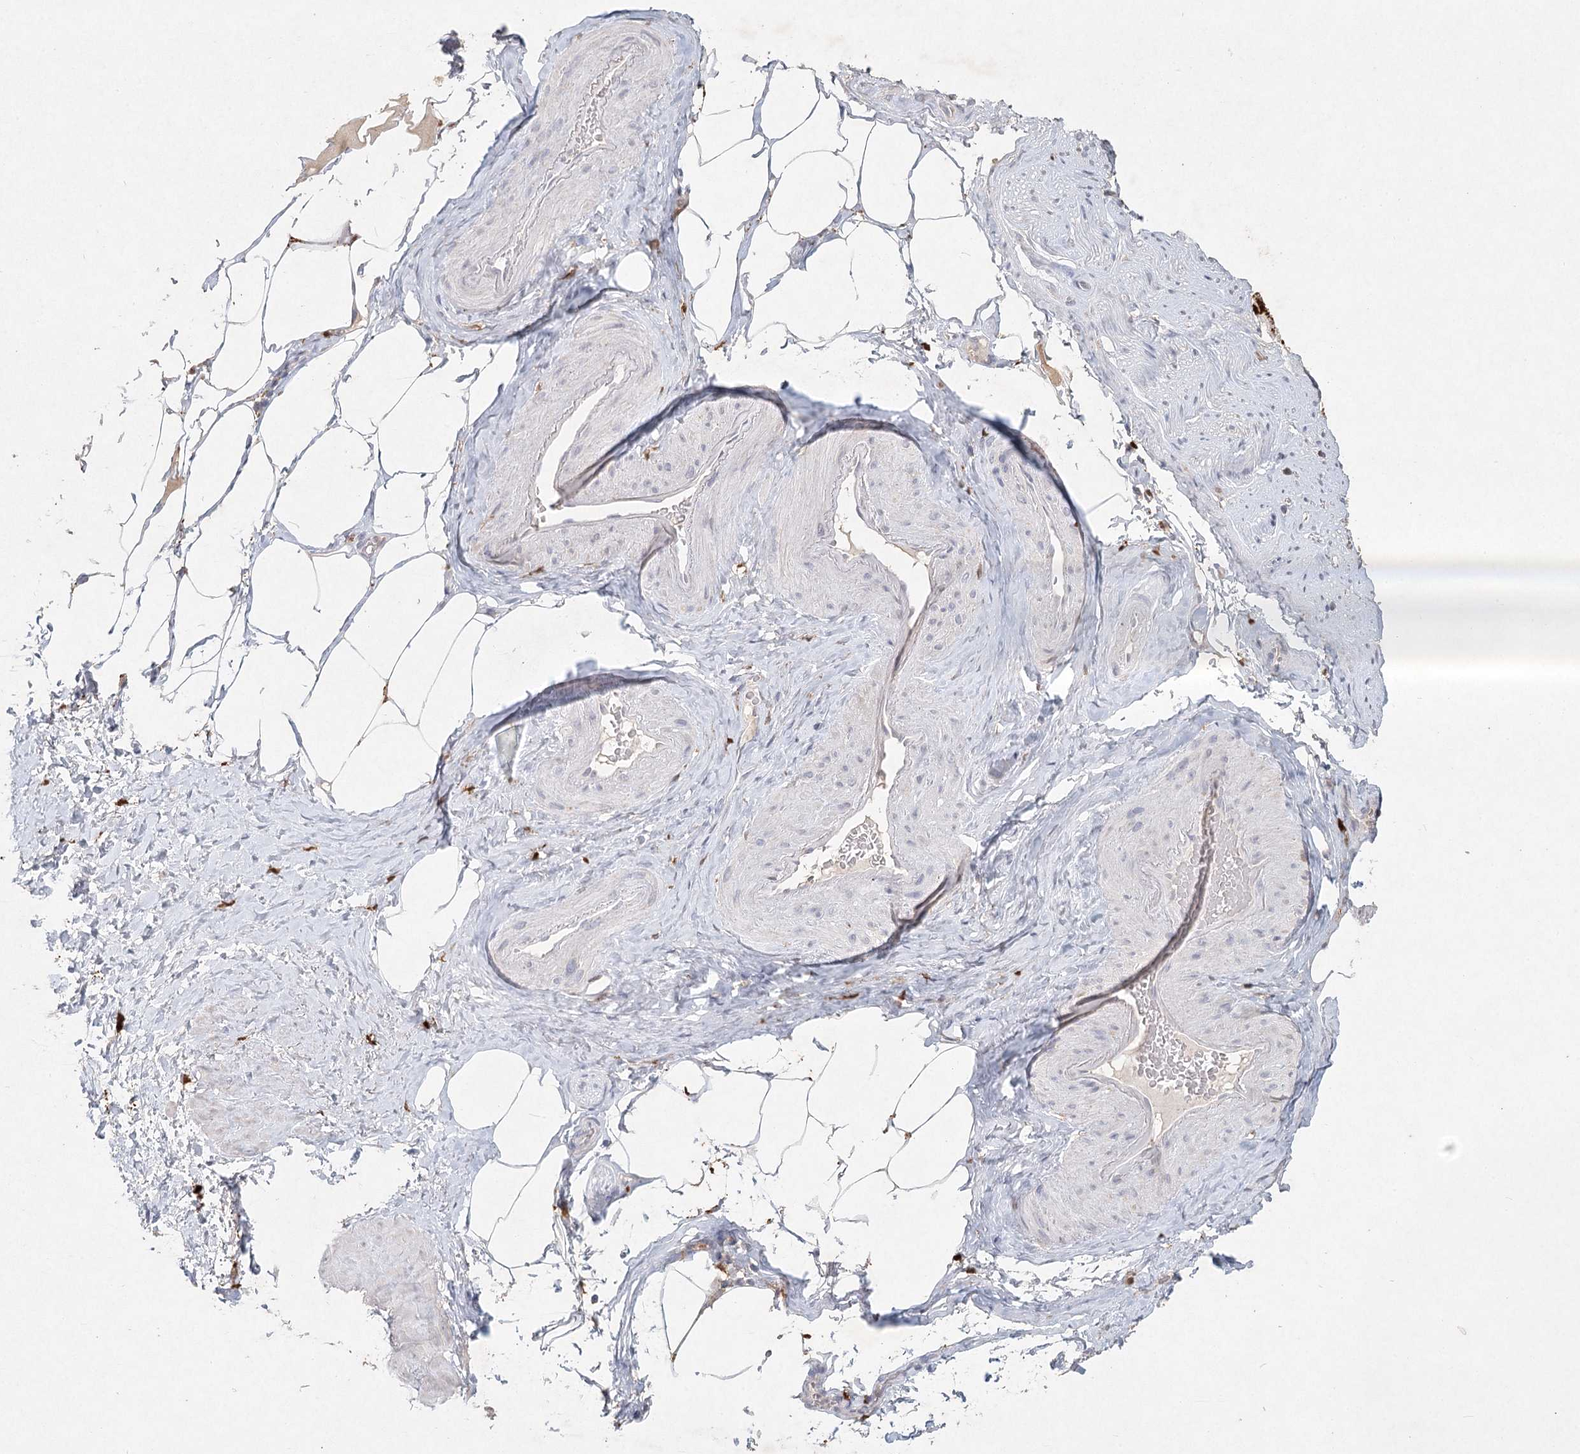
{"staining": {"intensity": "negative", "quantity": "none", "location": "none"}, "tissue": "adipose tissue", "cell_type": "Adipocytes", "image_type": "normal", "snomed": [{"axis": "morphology", "description": "Normal tissue, NOS"}, {"axis": "morphology", "description": "Adenocarcinoma, Low grade"}, {"axis": "topography", "description": "Prostate"}, {"axis": "topography", "description": "Peripheral nerve tissue"}], "caption": "Adipocytes are negative for brown protein staining in benign adipose tissue. Brightfield microscopy of immunohistochemistry stained with DAB (3,3'-diaminobenzidine) (brown) and hematoxylin (blue), captured at high magnification.", "gene": "ARSI", "patient": {"sex": "male", "age": 63}}